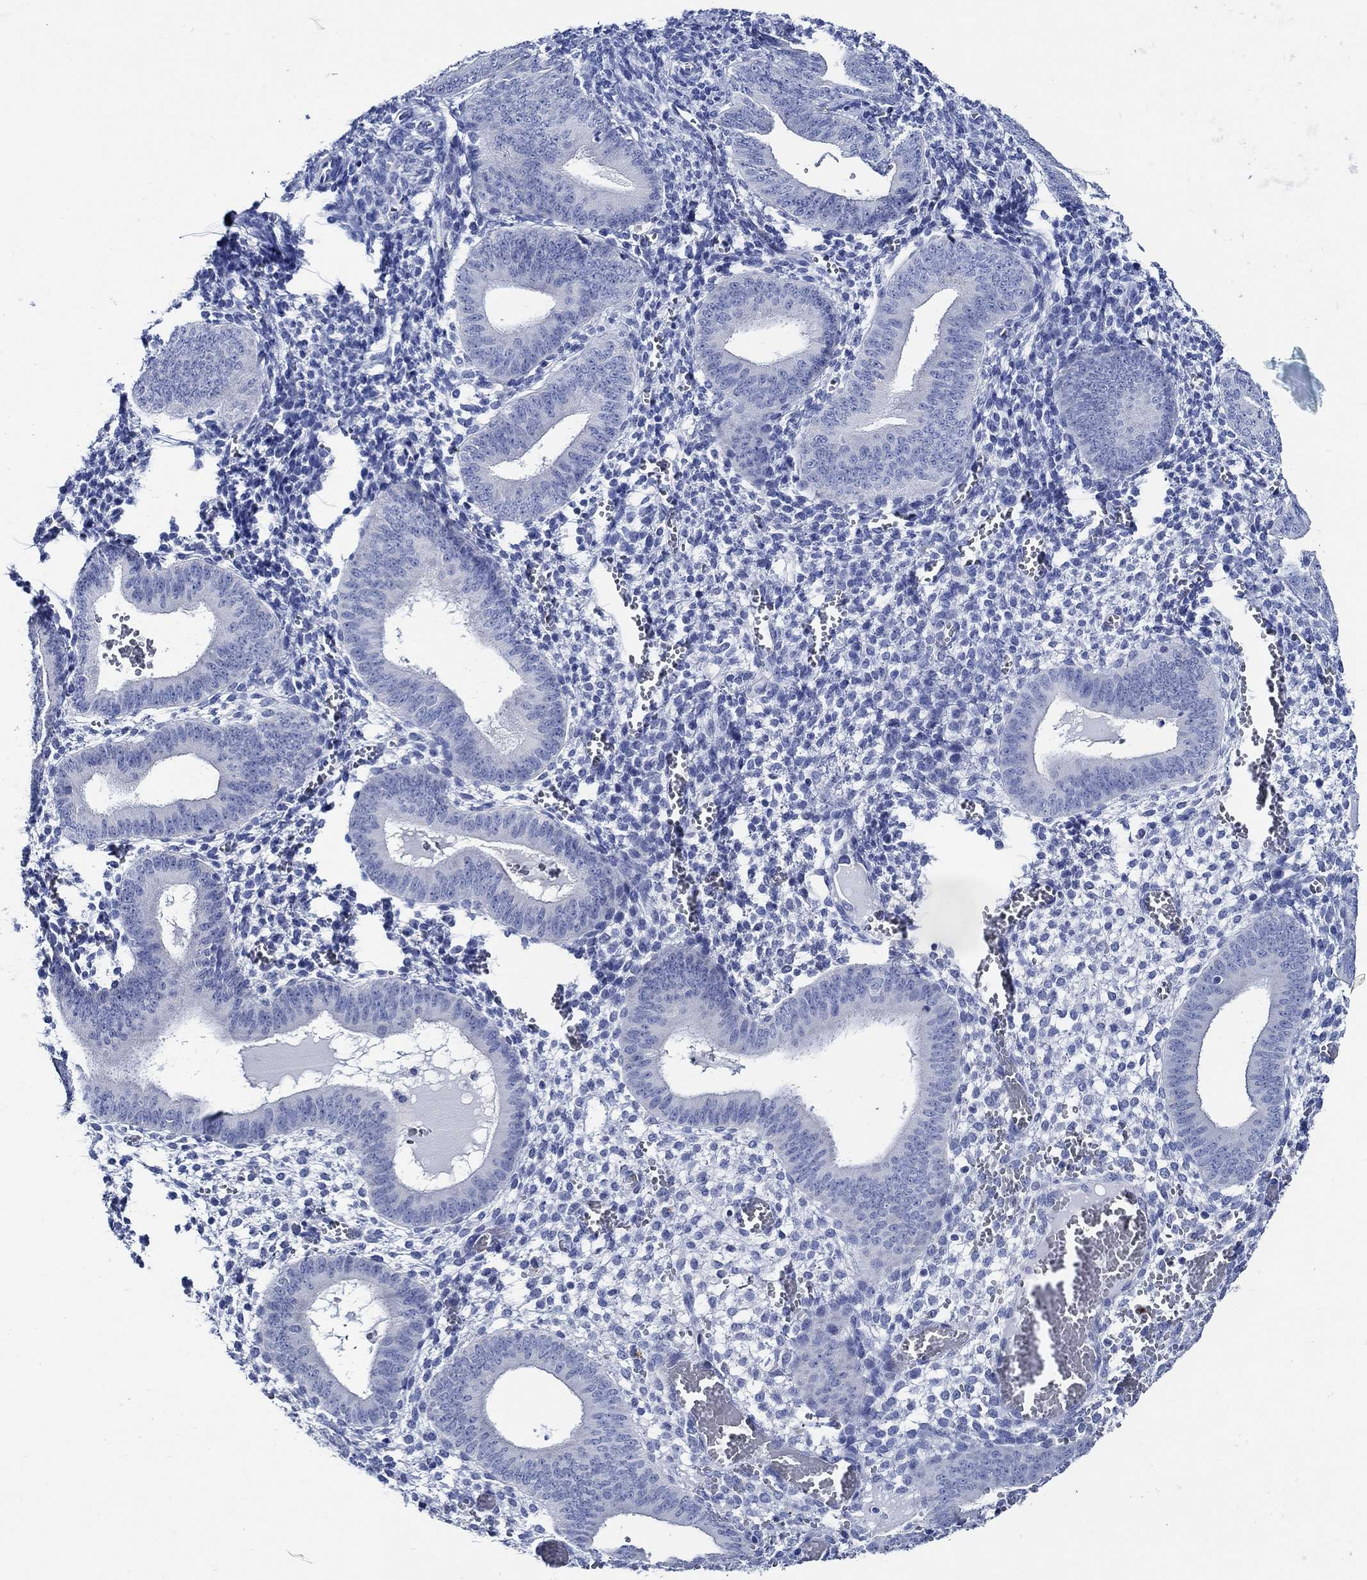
{"staining": {"intensity": "negative", "quantity": "none", "location": "none"}, "tissue": "endometrium", "cell_type": "Cells in endometrial stroma", "image_type": "normal", "snomed": [{"axis": "morphology", "description": "Normal tissue, NOS"}, {"axis": "topography", "description": "Endometrium"}], "caption": "A high-resolution micrograph shows immunohistochemistry staining of unremarkable endometrium, which displays no significant positivity in cells in endometrial stroma. The staining was performed using DAB (3,3'-diaminobenzidine) to visualize the protein expression in brown, while the nuclei were stained in blue with hematoxylin (Magnification: 20x).", "gene": "WDR62", "patient": {"sex": "female", "age": 42}}